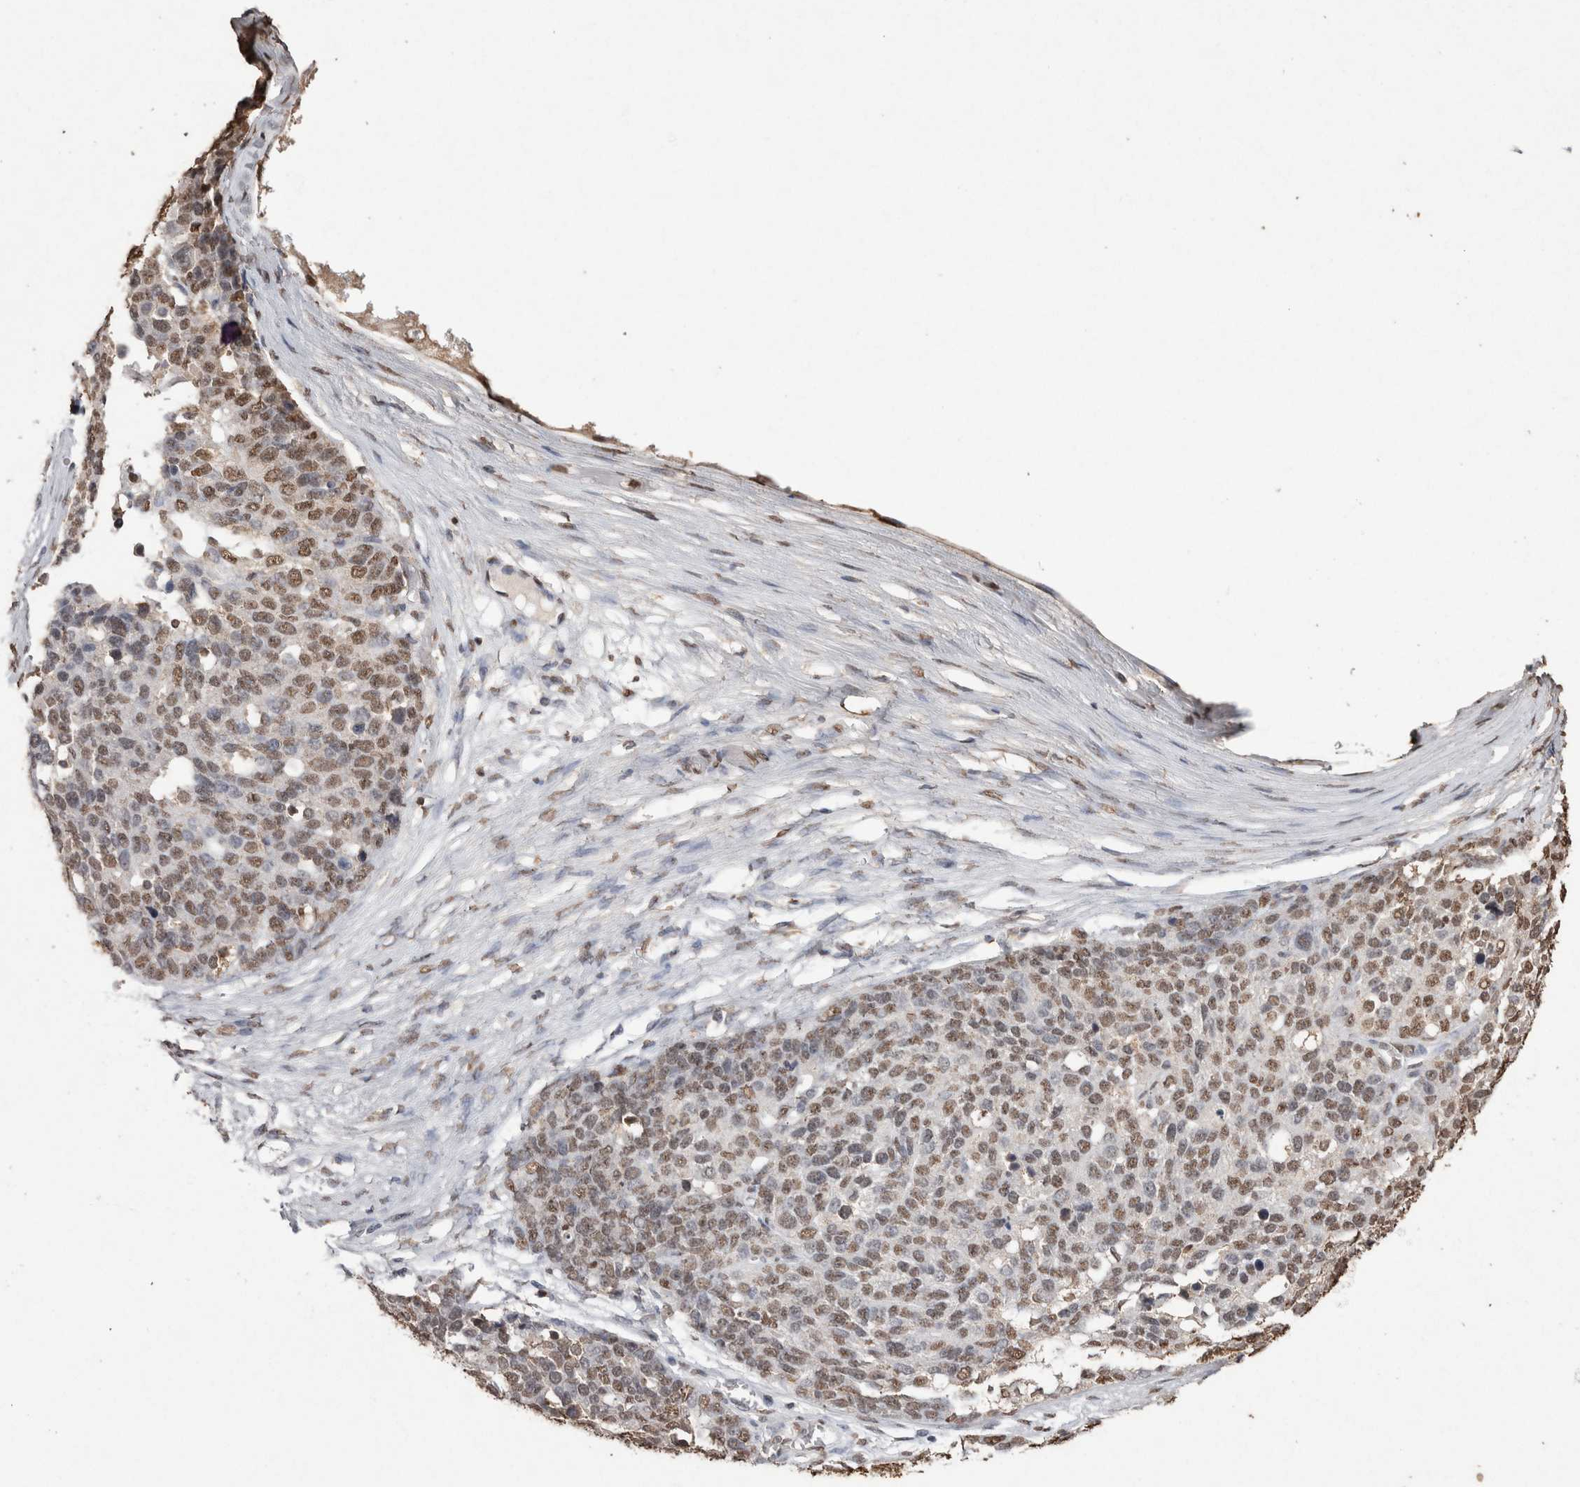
{"staining": {"intensity": "moderate", "quantity": ">75%", "location": "nuclear"}, "tissue": "ovarian cancer", "cell_type": "Tumor cells", "image_type": "cancer", "snomed": [{"axis": "morphology", "description": "Cystadenocarcinoma, serous, NOS"}, {"axis": "topography", "description": "Ovary"}], "caption": "Ovarian serous cystadenocarcinoma tissue shows moderate nuclear expression in approximately >75% of tumor cells", "gene": "NTHL1", "patient": {"sex": "female", "age": 44}}